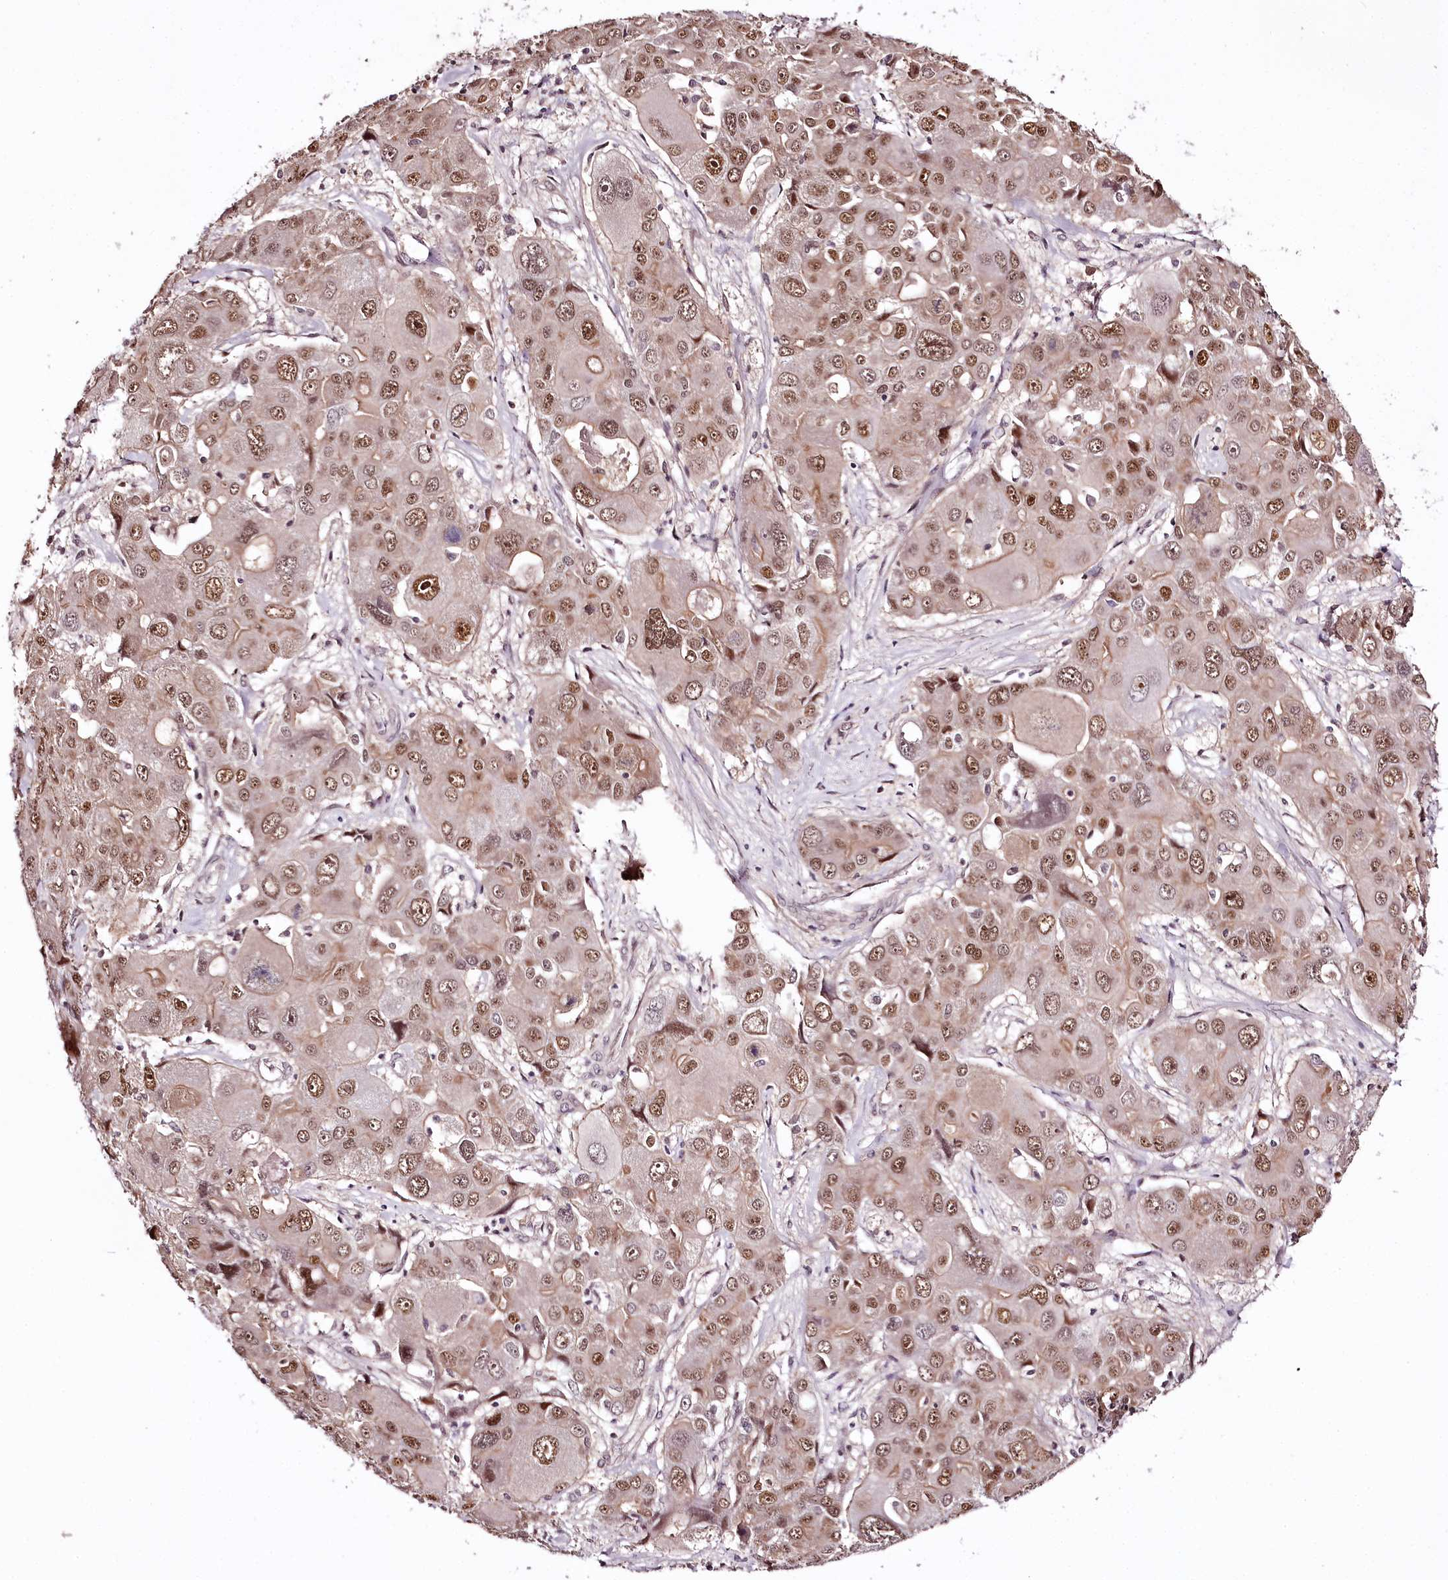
{"staining": {"intensity": "moderate", "quantity": ">75%", "location": "nuclear"}, "tissue": "liver cancer", "cell_type": "Tumor cells", "image_type": "cancer", "snomed": [{"axis": "morphology", "description": "Cholangiocarcinoma"}, {"axis": "topography", "description": "Liver"}], "caption": "Tumor cells display moderate nuclear staining in about >75% of cells in liver cancer. The staining was performed using DAB, with brown indicating positive protein expression. Nuclei are stained blue with hematoxylin.", "gene": "TTC33", "patient": {"sex": "male", "age": 67}}